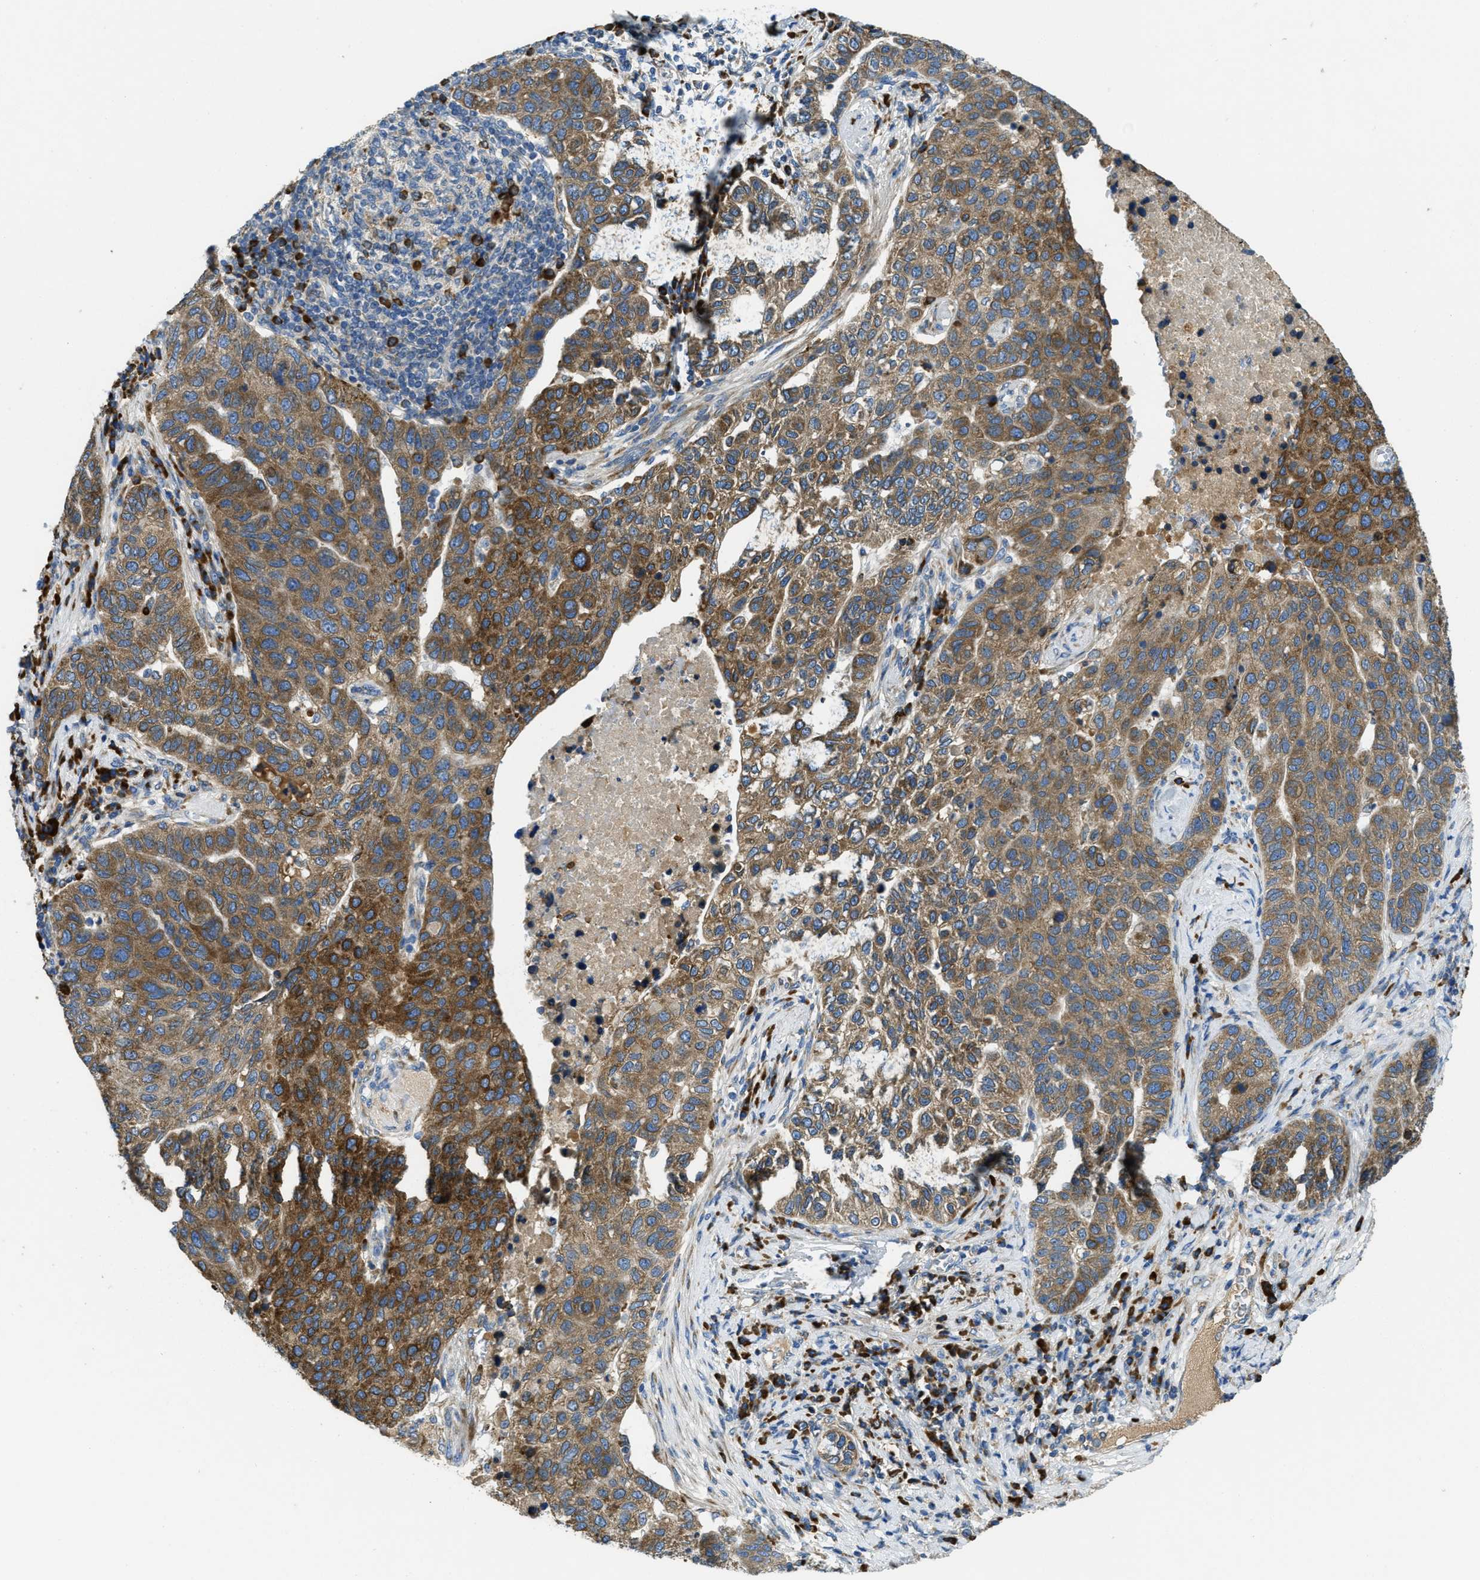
{"staining": {"intensity": "moderate", "quantity": ">75%", "location": "cytoplasmic/membranous"}, "tissue": "pancreatic cancer", "cell_type": "Tumor cells", "image_type": "cancer", "snomed": [{"axis": "morphology", "description": "Adenocarcinoma, NOS"}, {"axis": "topography", "description": "Pancreas"}], "caption": "Immunohistochemistry image of human pancreatic adenocarcinoma stained for a protein (brown), which displays medium levels of moderate cytoplasmic/membranous positivity in approximately >75% of tumor cells.", "gene": "SSR1", "patient": {"sex": "female", "age": 61}}